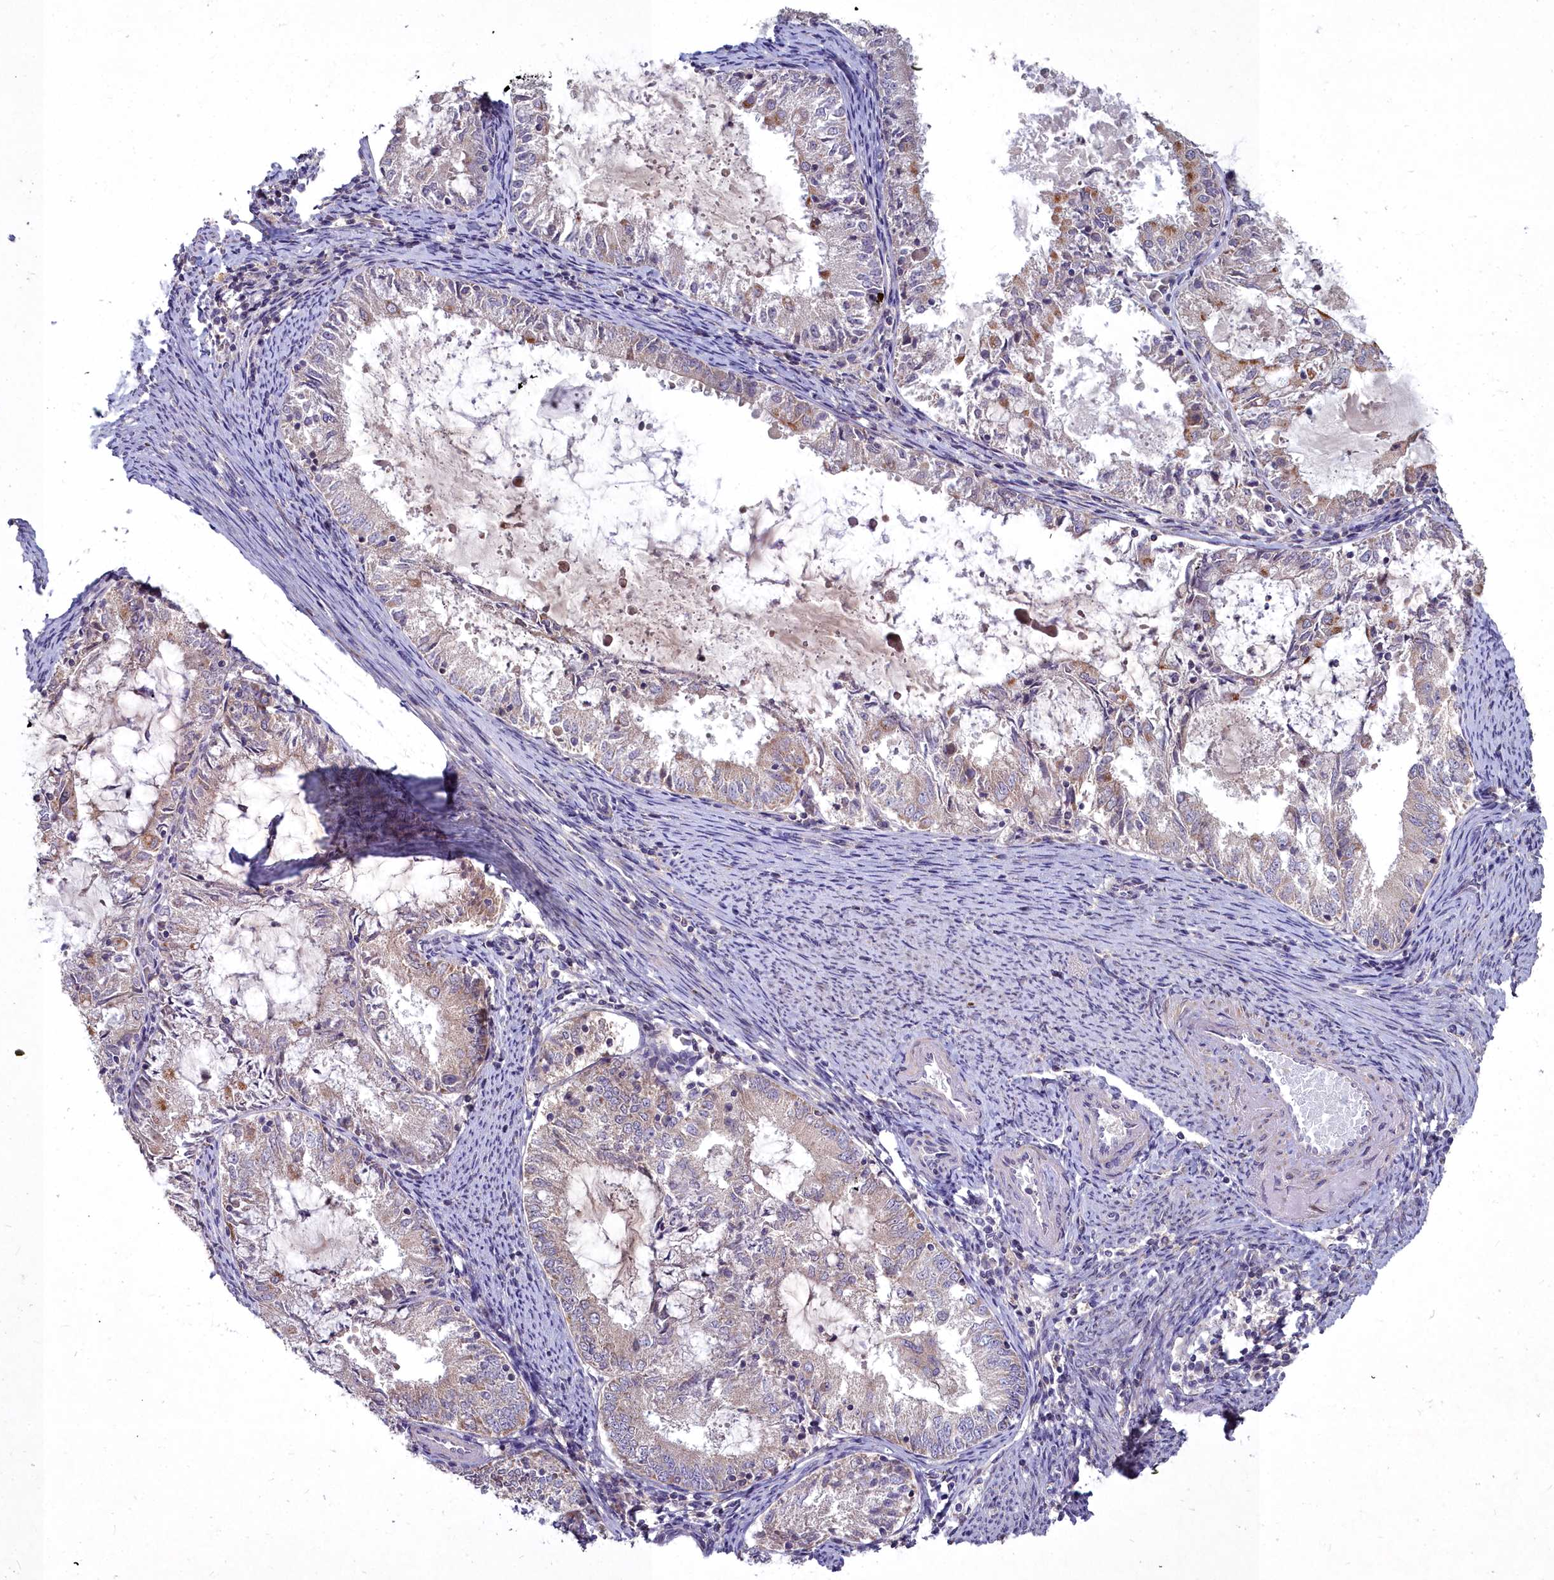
{"staining": {"intensity": "moderate", "quantity": "25%-75%", "location": "cytoplasmic/membranous"}, "tissue": "endometrial cancer", "cell_type": "Tumor cells", "image_type": "cancer", "snomed": [{"axis": "morphology", "description": "Adenocarcinoma, NOS"}, {"axis": "topography", "description": "Endometrium"}], "caption": "A brown stain labels moderate cytoplasmic/membranous staining of a protein in human endometrial adenocarcinoma tumor cells.", "gene": "MICU2", "patient": {"sex": "female", "age": 57}}